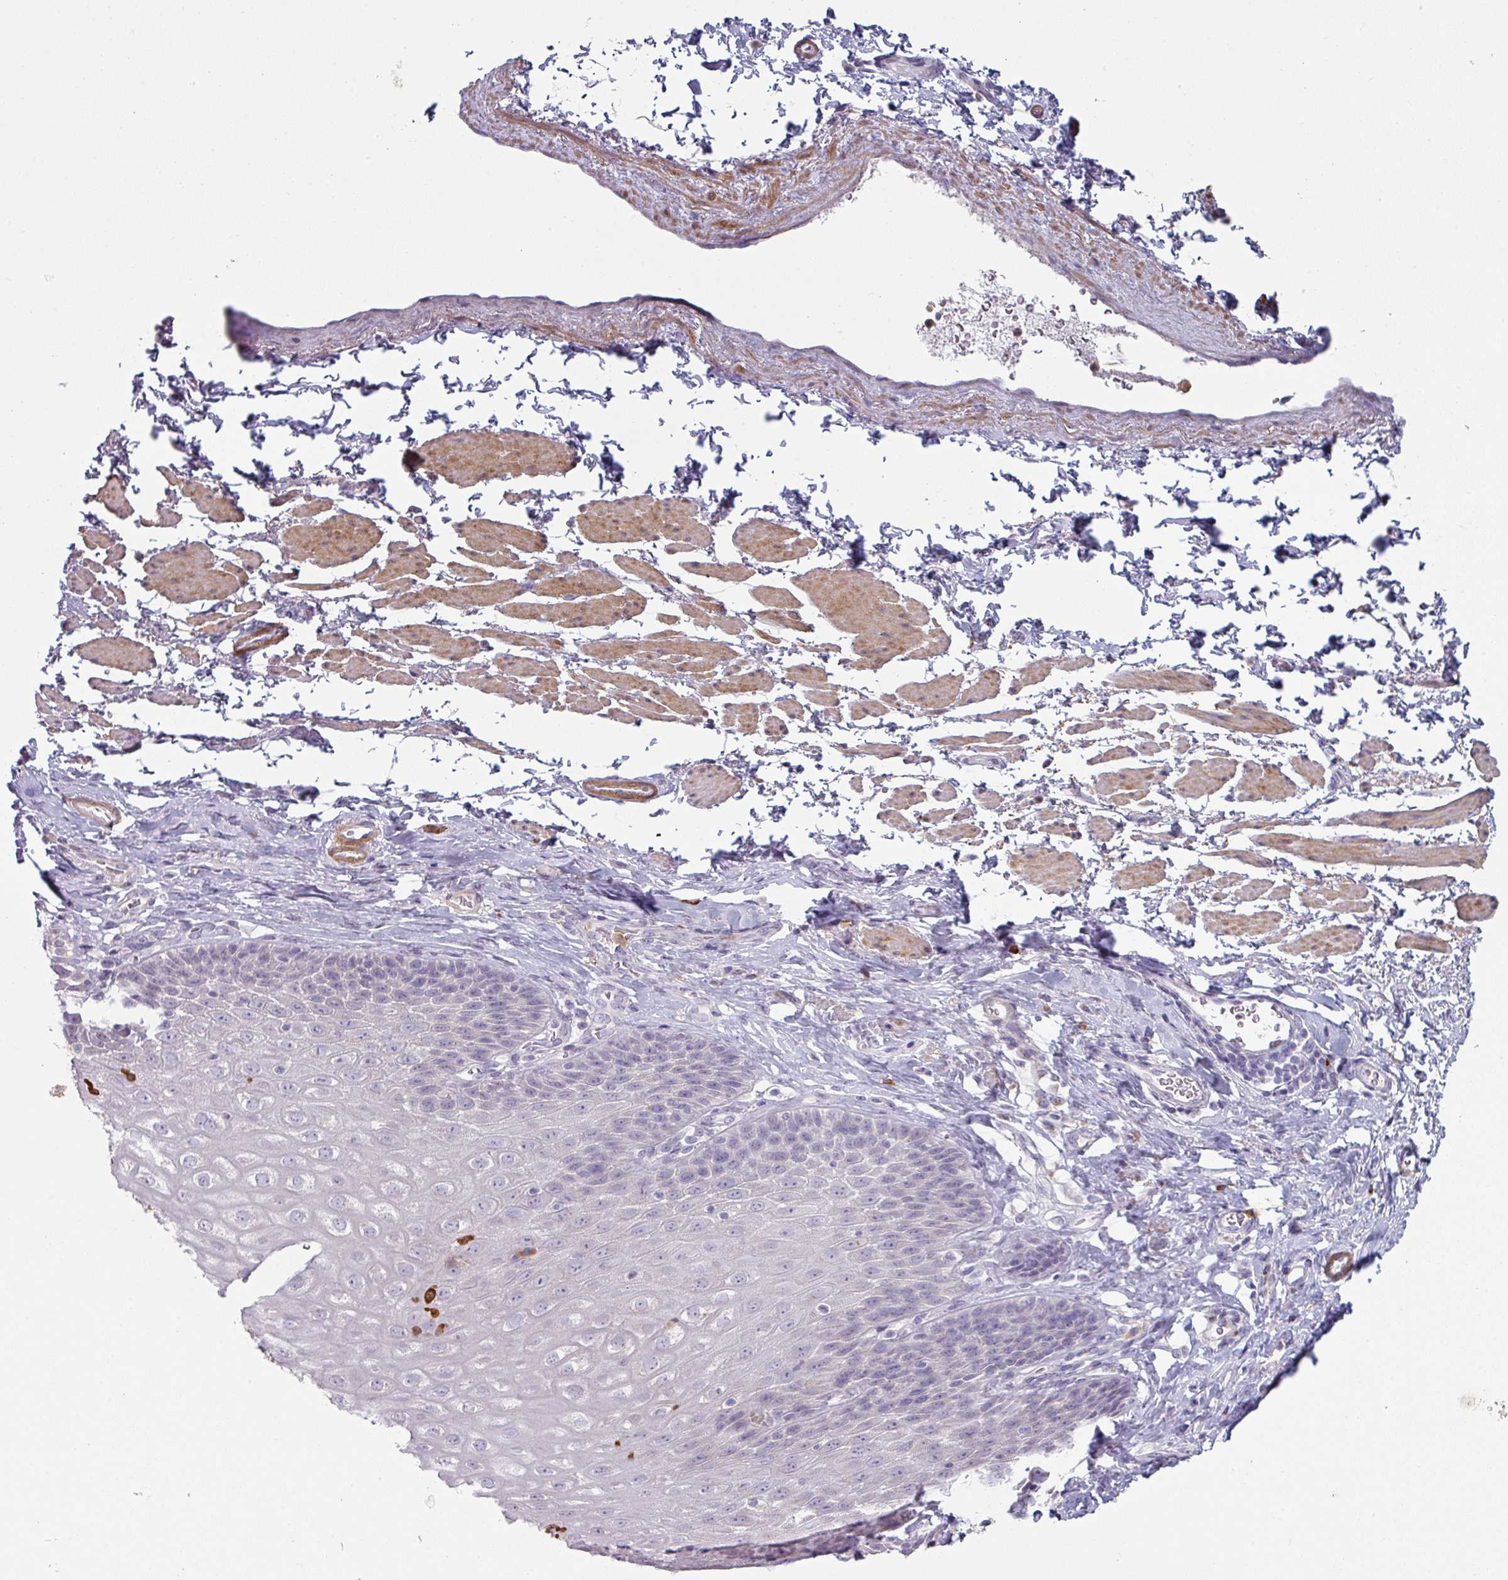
{"staining": {"intensity": "negative", "quantity": "none", "location": "none"}, "tissue": "esophagus", "cell_type": "Squamous epithelial cells", "image_type": "normal", "snomed": [{"axis": "morphology", "description": "Normal tissue, NOS"}, {"axis": "topography", "description": "Esophagus"}], "caption": "Immunohistochemistry (IHC) of unremarkable esophagus demonstrates no positivity in squamous epithelial cells. (DAB (3,3'-diaminobenzidine) immunohistochemistry visualized using brightfield microscopy, high magnification).", "gene": "MAGEC3", "patient": {"sex": "female", "age": 61}}